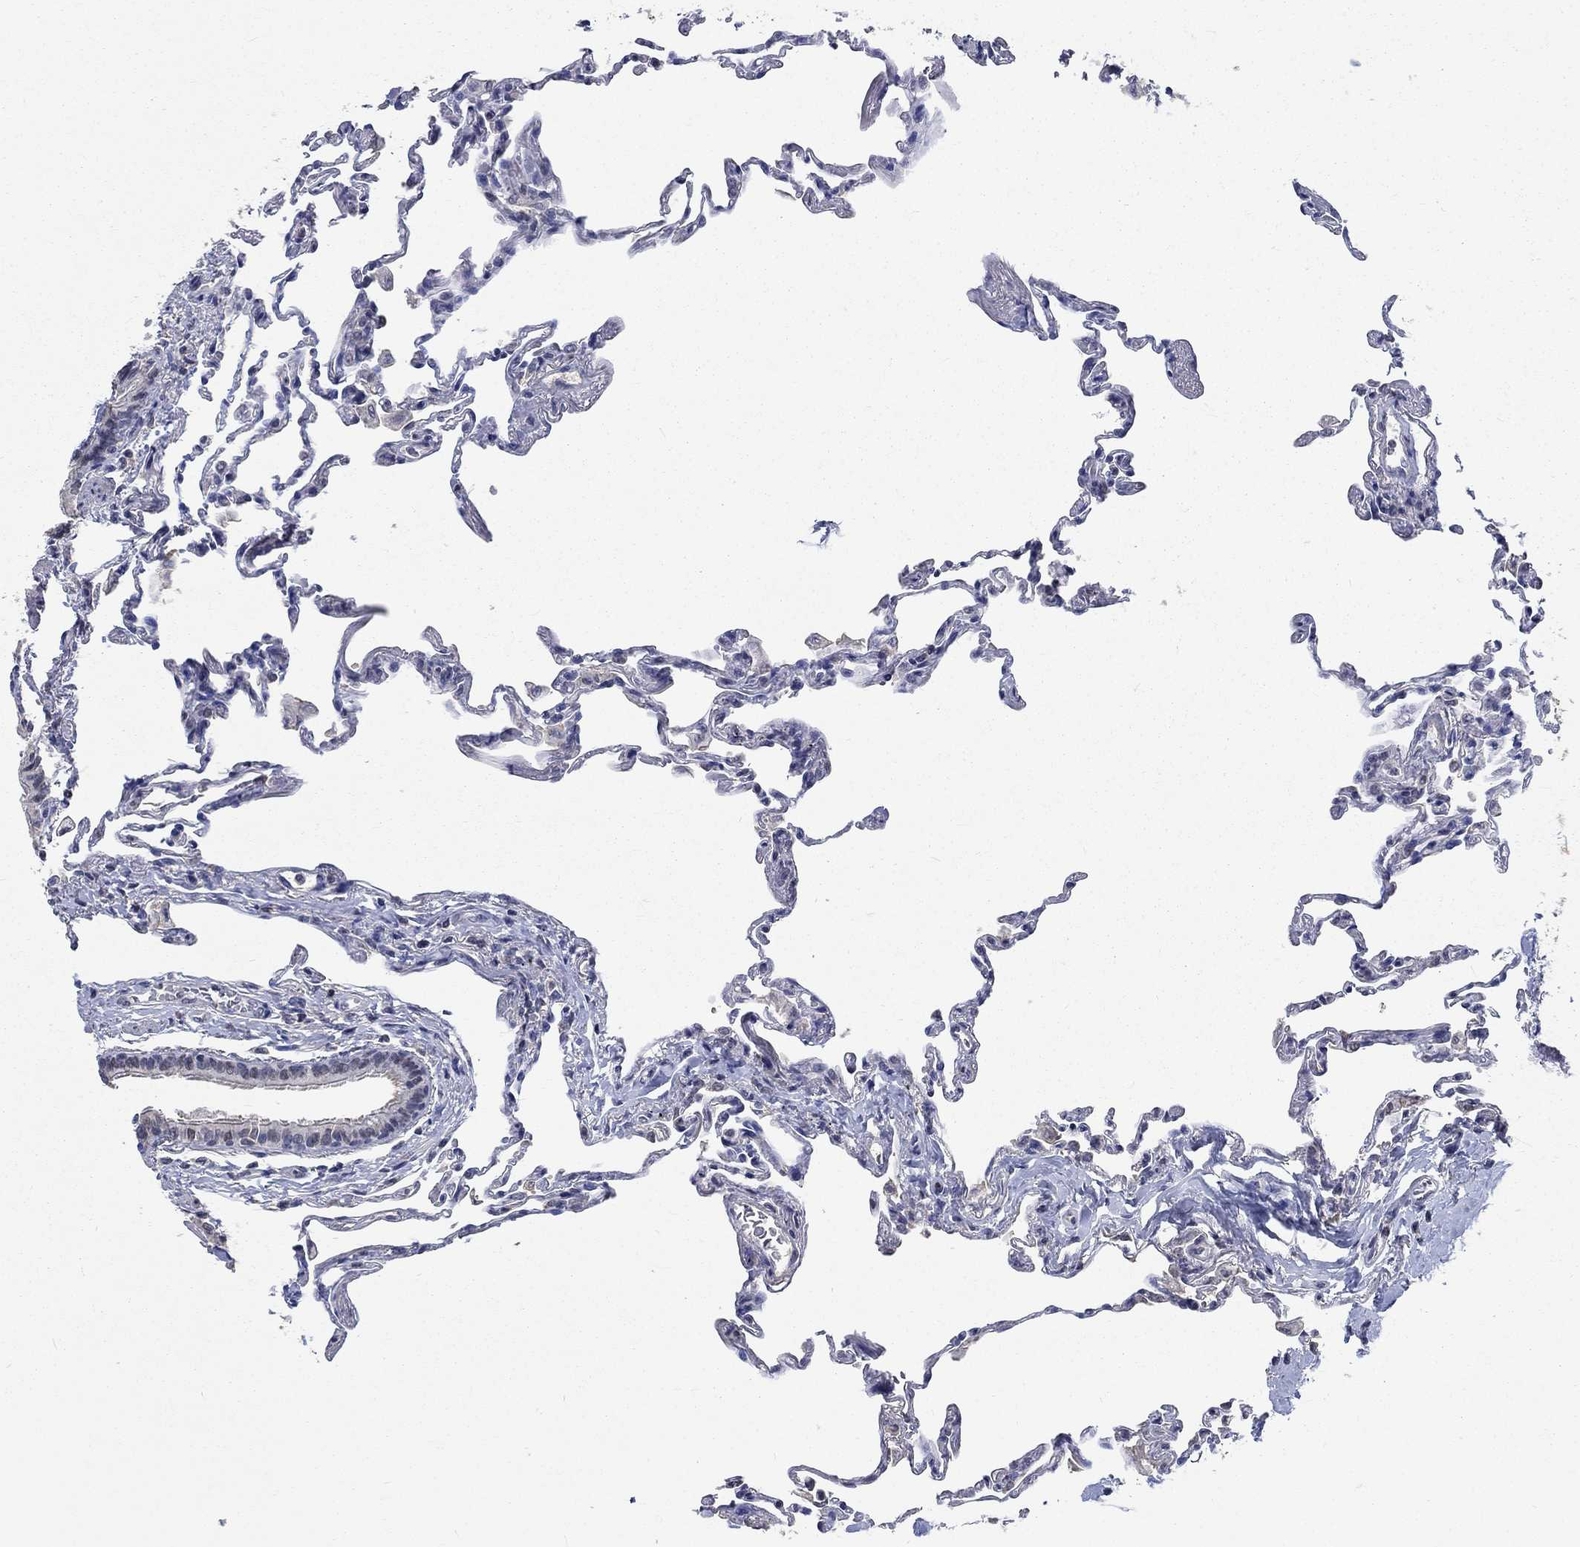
{"staining": {"intensity": "negative", "quantity": "none", "location": "none"}, "tissue": "lung", "cell_type": "Alveolar cells", "image_type": "normal", "snomed": [{"axis": "morphology", "description": "Normal tissue, NOS"}, {"axis": "topography", "description": "Lung"}], "caption": "Image shows no significant protein staining in alveolar cells of unremarkable lung.", "gene": "ZBTB18", "patient": {"sex": "female", "age": 57}}